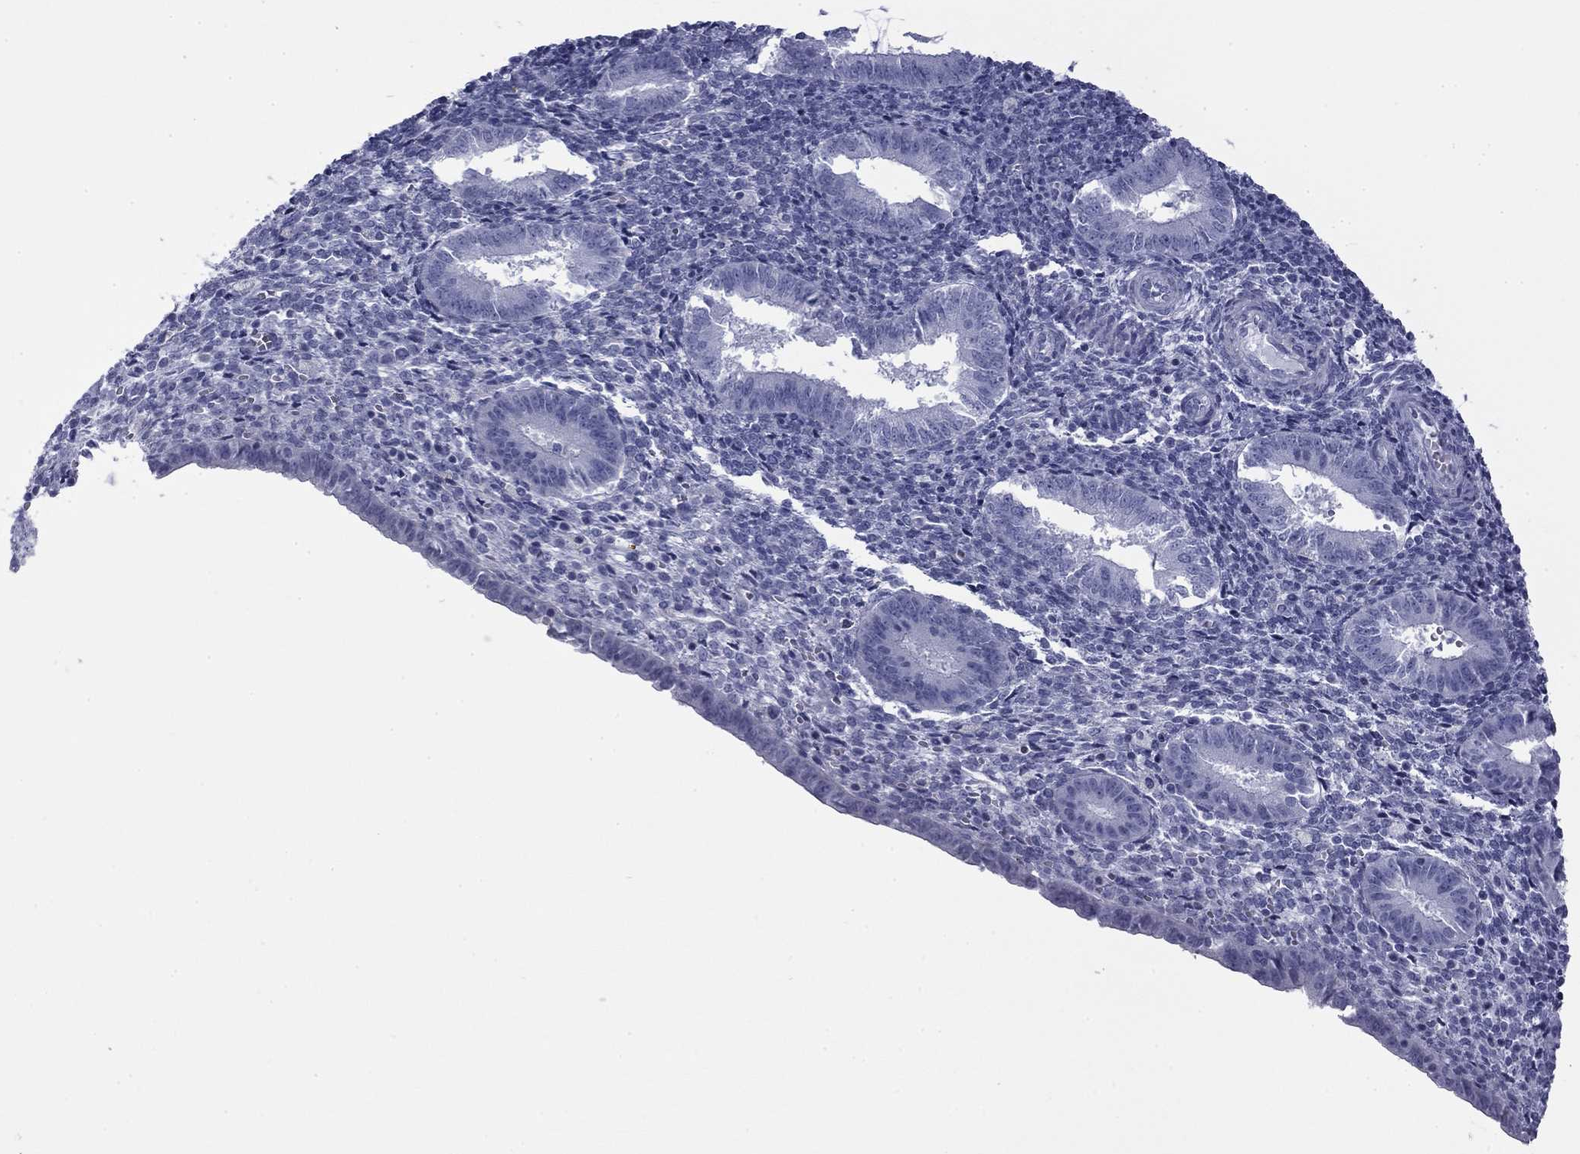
{"staining": {"intensity": "negative", "quantity": "none", "location": "none"}, "tissue": "endometrium", "cell_type": "Cells in endometrial stroma", "image_type": "normal", "snomed": [{"axis": "morphology", "description": "Normal tissue, NOS"}, {"axis": "topography", "description": "Endometrium"}], "caption": "High power microscopy micrograph of an immunohistochemistry (IHC) micrograph of normal endometrium, revealing no significant positivity in cells in endometrial stroma.", "gene": "ZP2", "patient": {"sex": "female", "age": 25}}